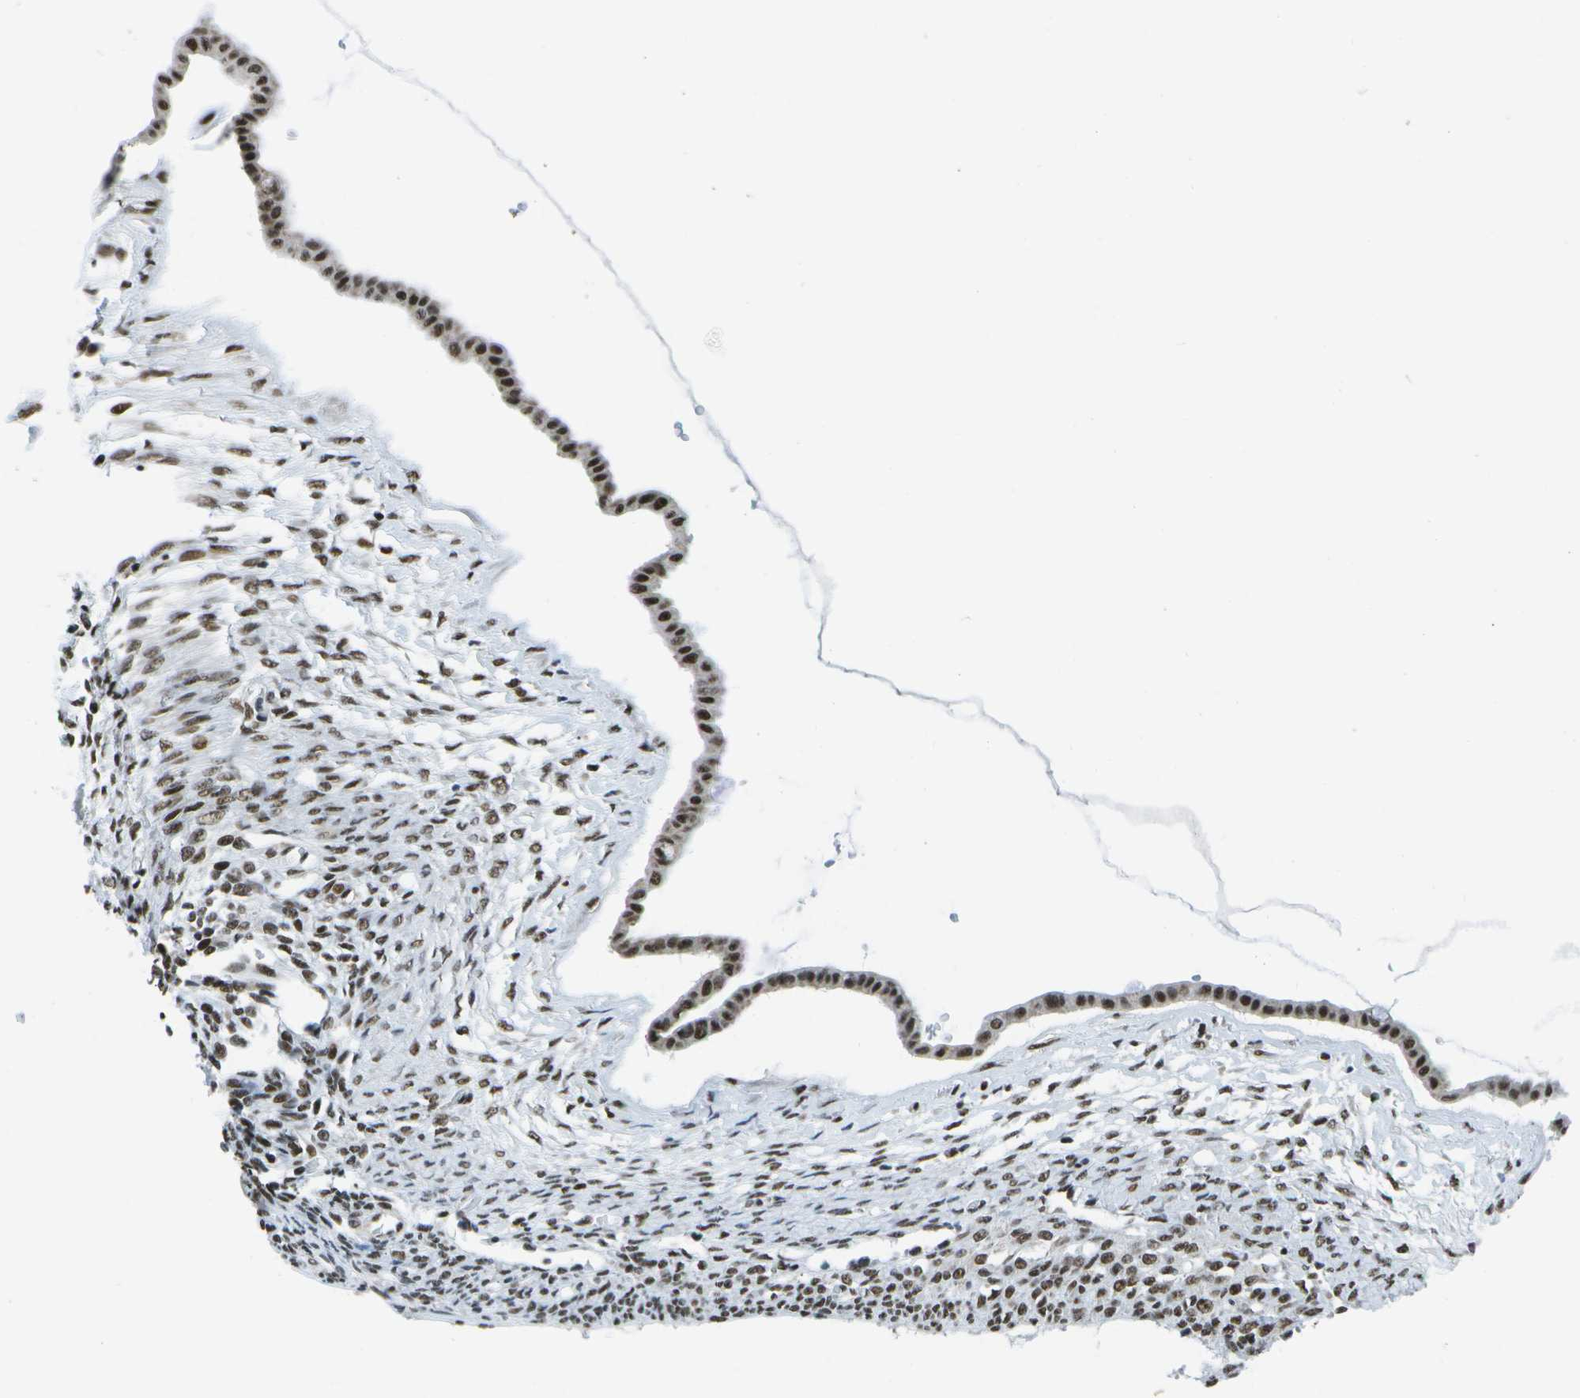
{"staining": {"intensity": "strong", "quantity": ">75%", "location": "nuclear"}, "tissue": "ovarian cancer", "cell_type": "Tumor cells", "image_type": "cancer", "snomed": [{"axis": "morphology", "description": "Cystadenocarcinoma, mucinous, NOS"}, {"axis": "topography", "description": "Ovary"}], "caption": "Immunohistochemistry photomicrograph of neoplastic tissue: human ovarian cancer (mucinous cystadenocarcinoma) stained using immunohistochemistry (IHC) exhibits high levels of strong protein expression localized specifically in the nuclear of tumor cells, appearing as a nuclear brown color.", "gene": "NSRP1", "patient": {"sex": "female", "age": 73}}